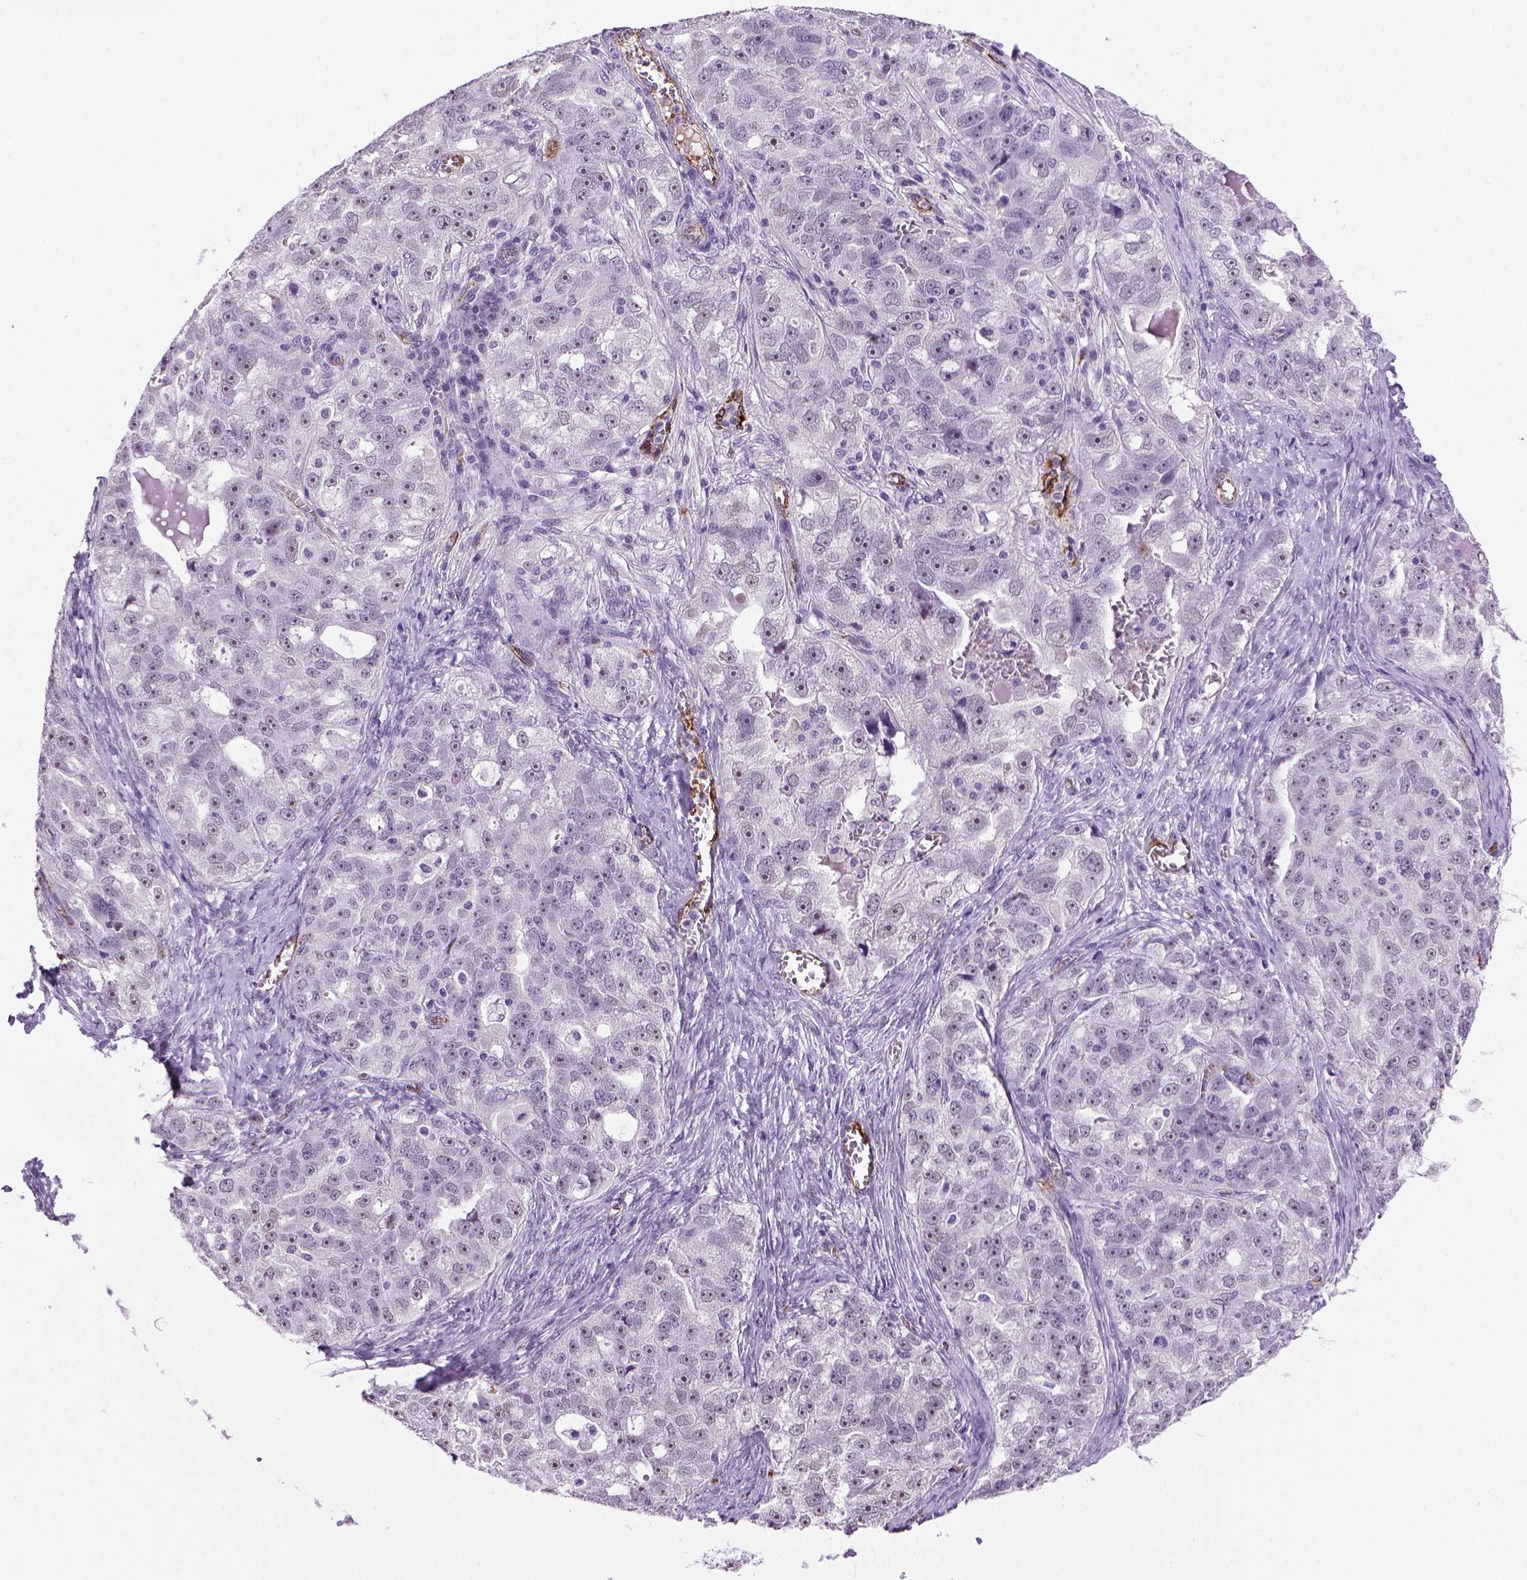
{"staining": {"intensity": "negative", "quantity": "none", "location": "none"}, "tissue": "ovarian cancer", "cell_type": "Tumor cells", "image_type": "cancer", "snomed": [{"axis": "morphology", "description": "Cystadenocarcinoma, serous, NOS"}, {"axis": "topography", "description": "Ovary"}], "caption": "This is an immunohistochemistry (IHC) photomicrograph of human ovarian cancer. There is no staining in tumor cells.", "gene": "VWF", "patient": {"sex": "female", "age": 51}}